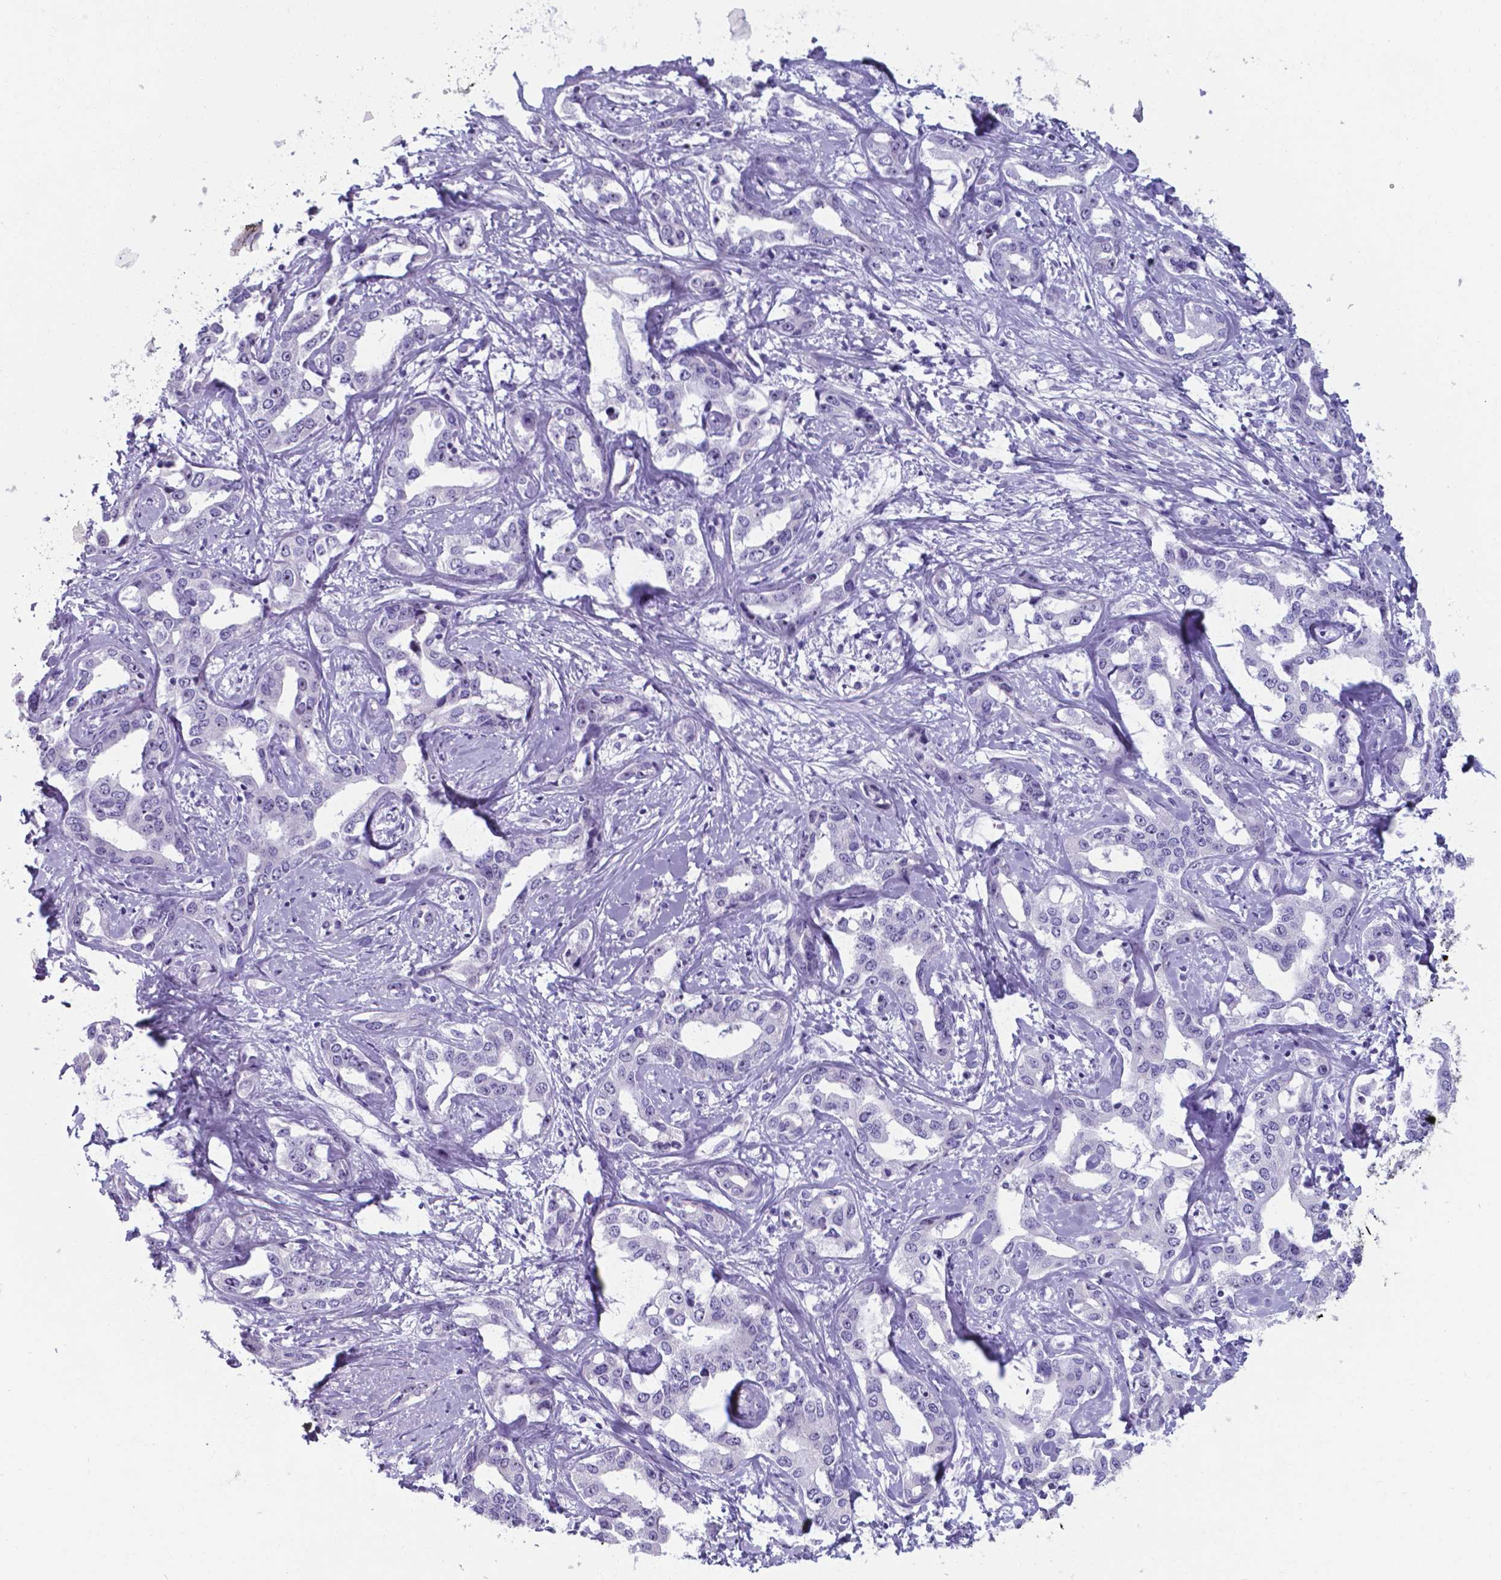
{"staining": {"intensity": "negative", "quantity": "none", "location": "none"}, "tissue": "liver cancer", "cell_type": "Tumor cells", "image_type": "cancer", "snomed": [{"axis": "morphology", "description": "Cholangiocarcinoma"}, {"axis": "topography", "description": "Liver"}], "caption": "Immunohistochemistry (IHC) image of neoplastic tissue: human liver cancer (cholangiocarcinoma) stained with DAB demonstrates no significant protein staining in tumor cells.", "gene": "AP5B1", "patient": {"sex": "male", "age": 59}}